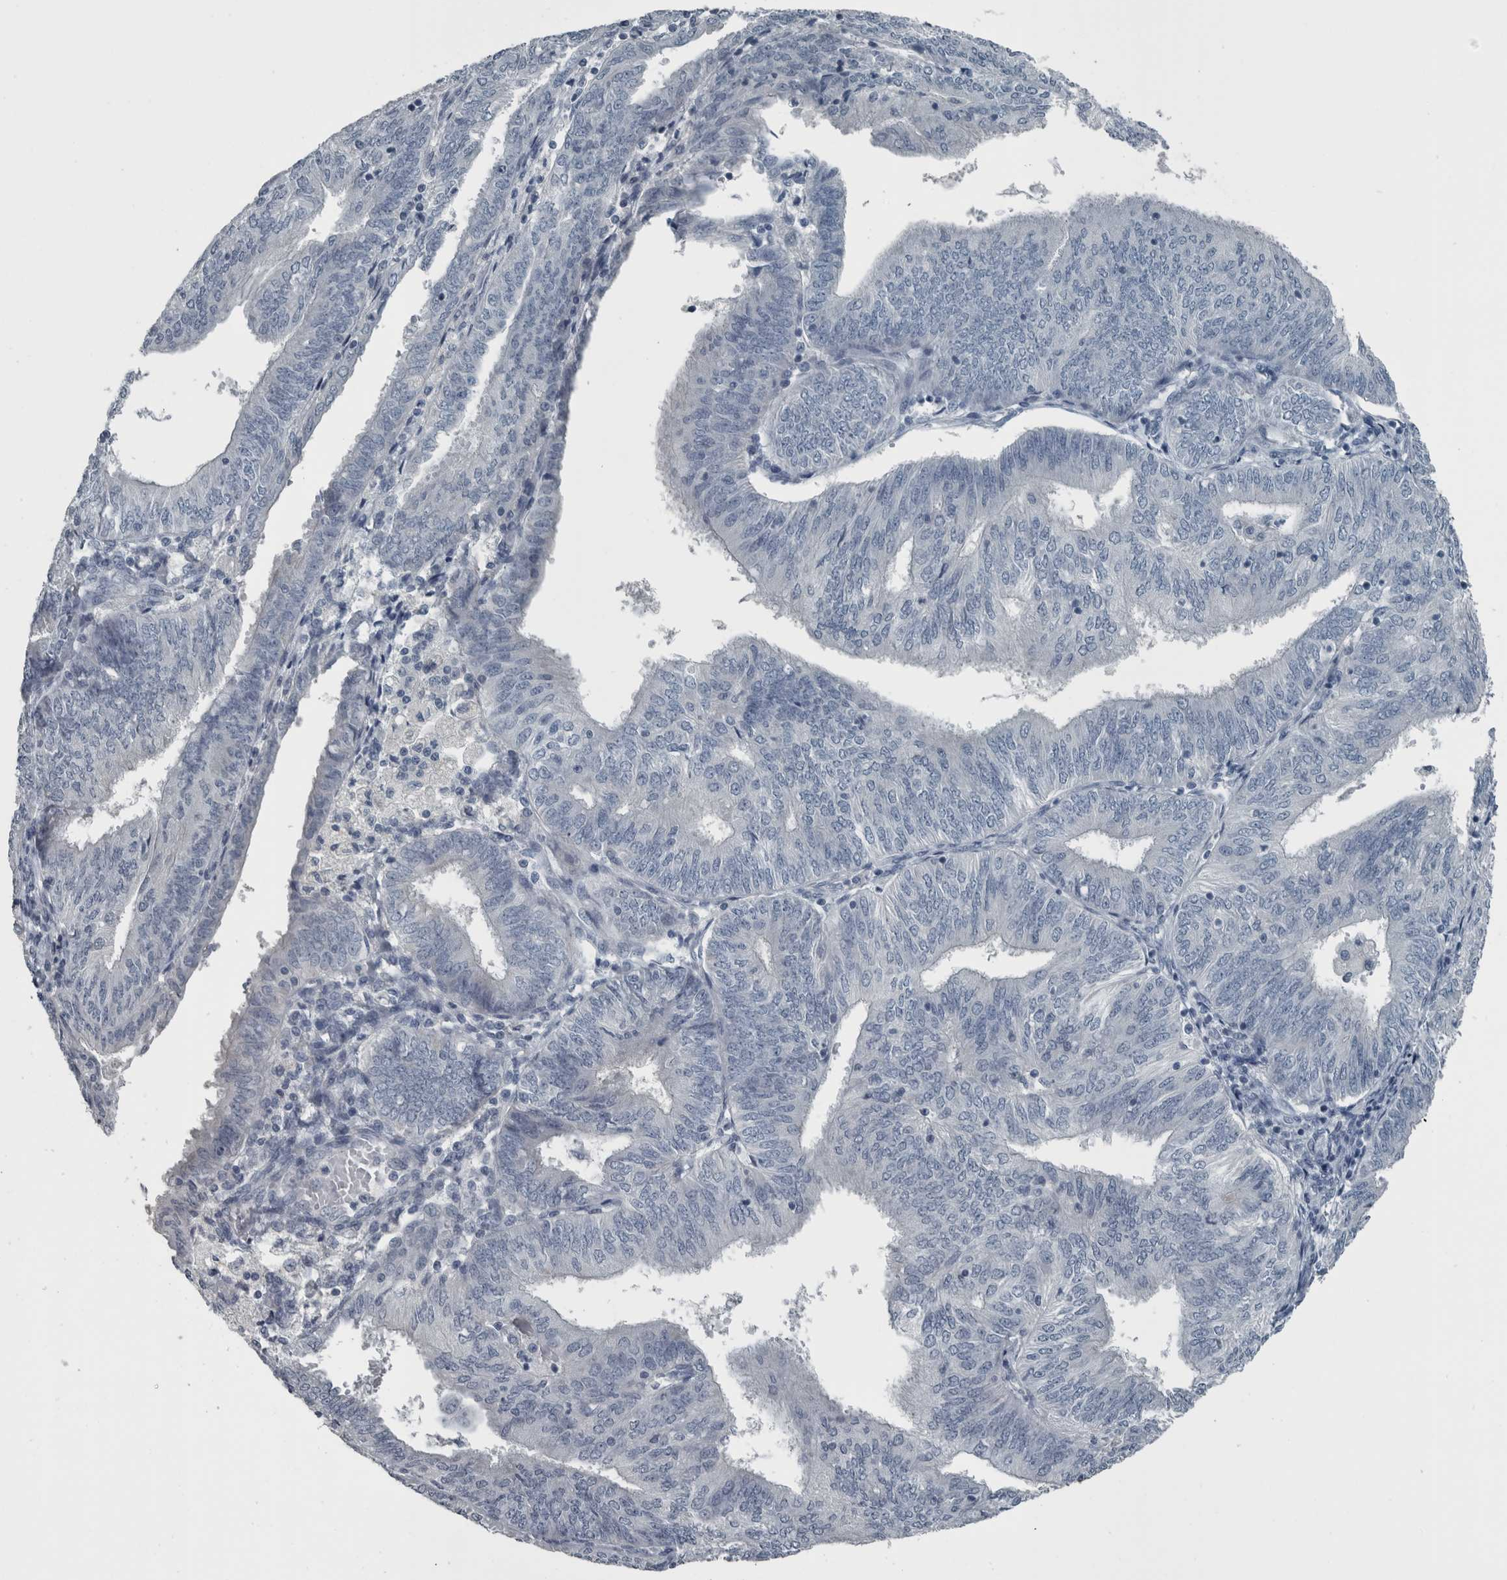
{"staining": {"intensity": "negative", "quantity": "none", "location": "none"}, "tissue": "endometrial cancer", "cell_type": "Tumor cells", "image_type": "cancer", "snomed": [{"axis": "morphology", "description": "Adenocarcinoma, NOS"}, {"axis": "topography", "description": "Endometrium"}], "caption": "The micrograph reveals no significant staining in tumor cells of endometrial cancer (adenocarcinoma).", "gene": "KRT20", "patient": {"sex": "female", "age": 58}}